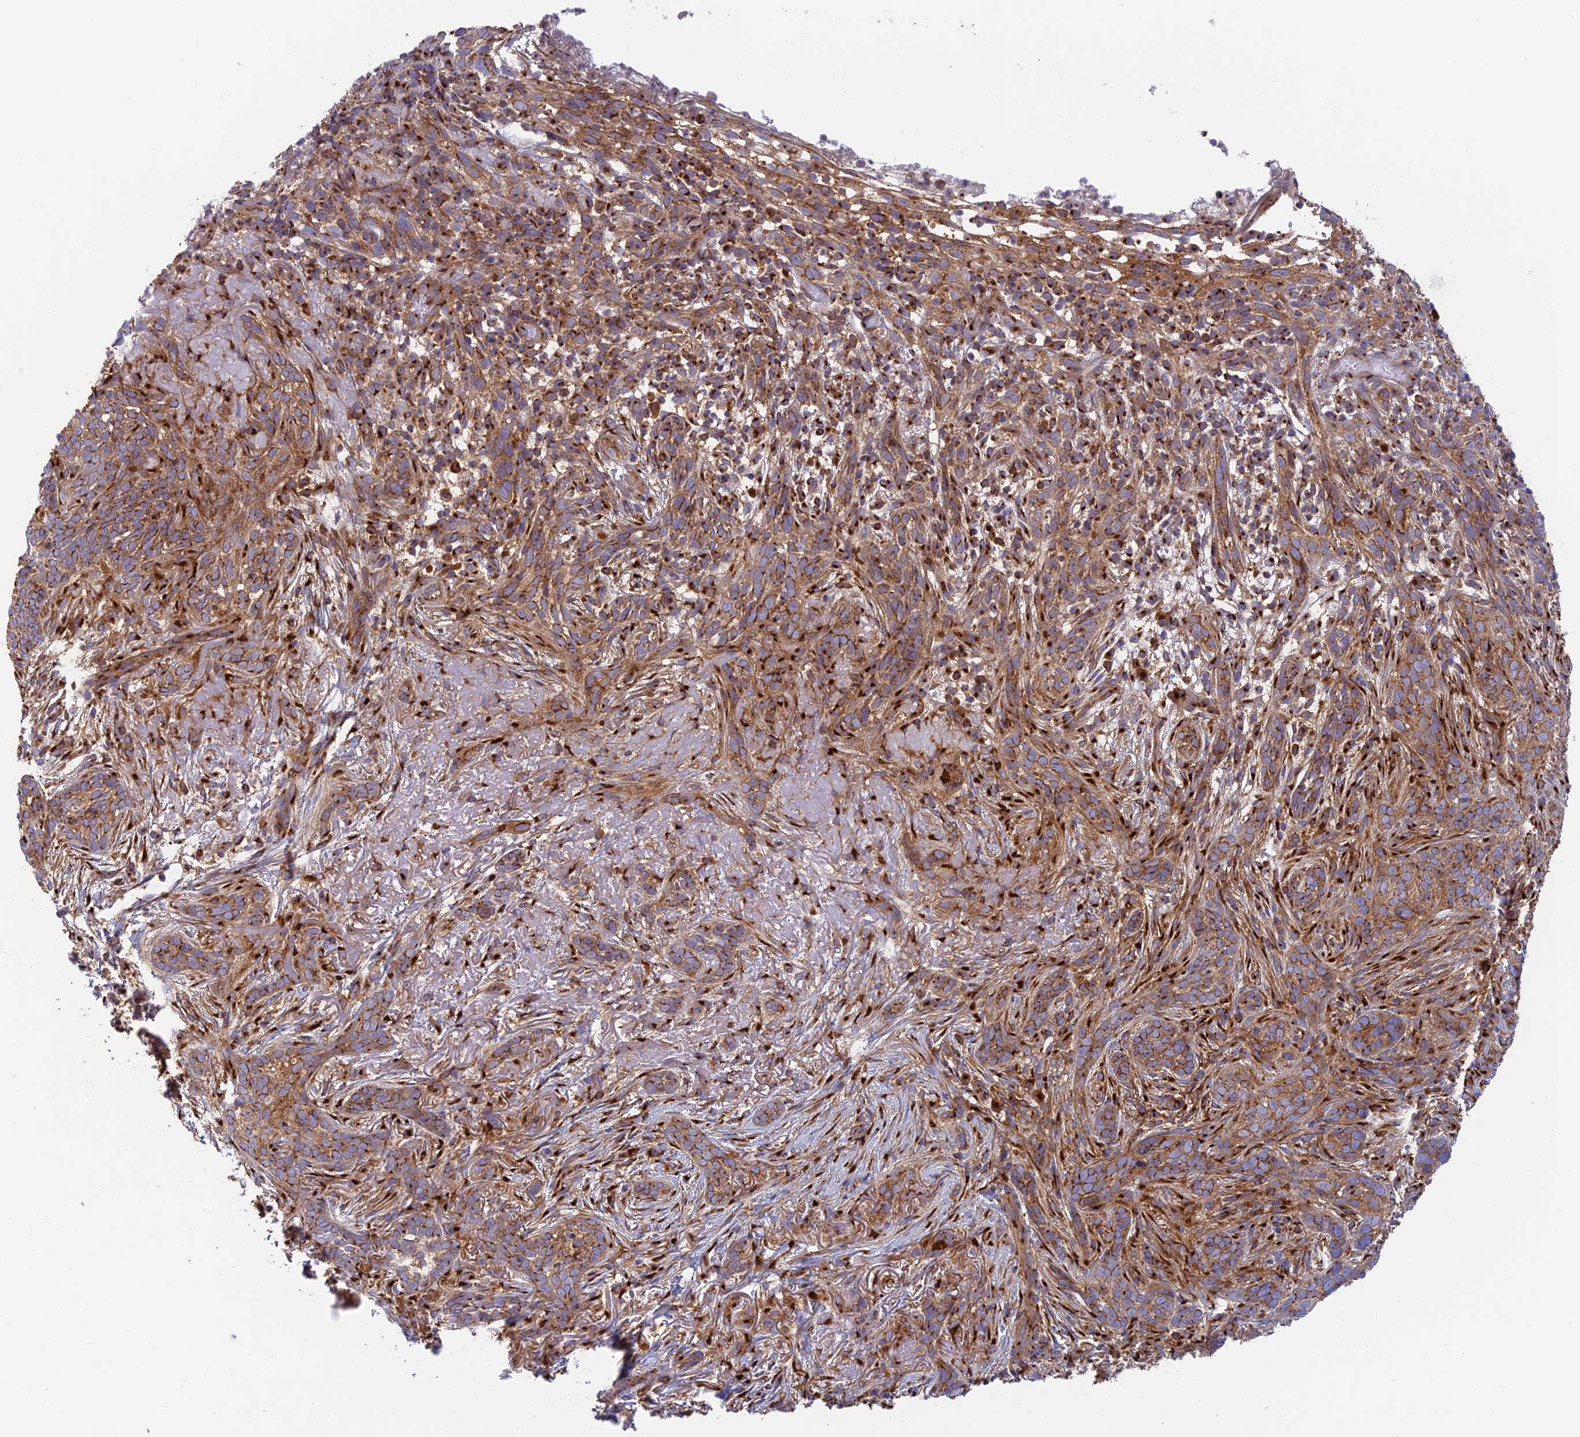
{"staining": {"intensity": "moderate", "quantity": ">75%", "location": "cytoplasmic/membranous"}, "tissue": "skin cancer", "cell_type": "Tumor cells", "image_type": "cancer", "snomed": [{"axis": "morphology", "description": "Basal cell carcinoma"}, {"axis": "topography", "description": "Skin"}], "caption": "This photomicrograph displays immunohistochemistry (IHC) staining of skin cancer, with medium moderate cytoplasmic/membranous positivity in about >75% of tumor cells.", "gene": "GOLGA3", "patient": {"sex": "male", "age": 71}}